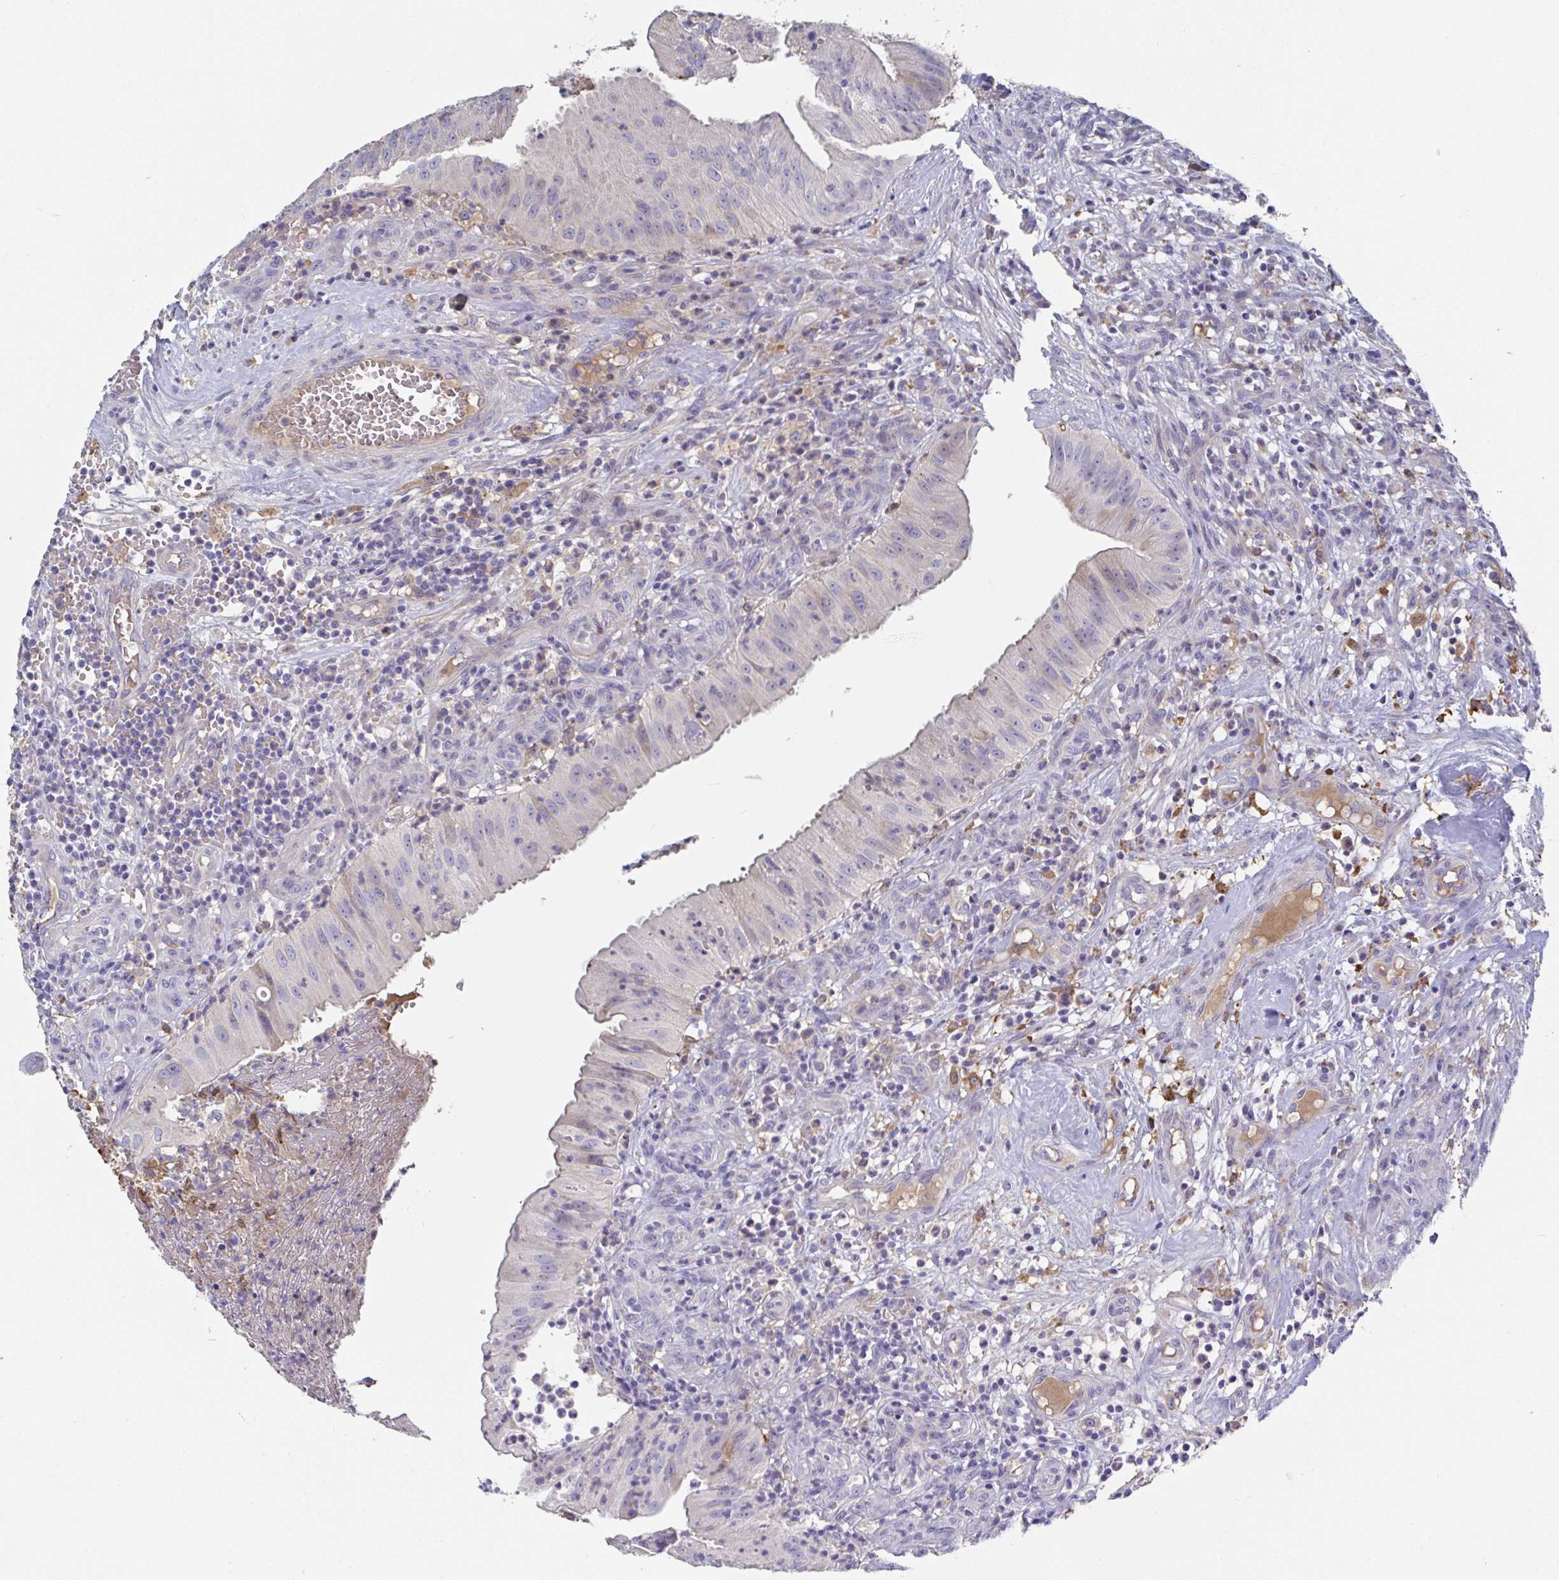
{"staining": {"intensity": "negative", "quantity": "none", "location": "none"}, "tissue": "head and neck cancer", "cell_type": "Tumor cells", "image_type": "cancer", "snomed": [{"axis": "morphology", "description": "Adenocarcinoma, NOS"}, {"axis": "topography", "description": "Head-Neck"}], "caption": "Immunohistochemistry (IHC) histopathology image of neoplastic tissue: human adenocarcinoma (head and neck) stained with DAB displays no significant protein expression in tumor cells.", "gene": "ANO5", "patient": {"sex": "male", "age": 44}}